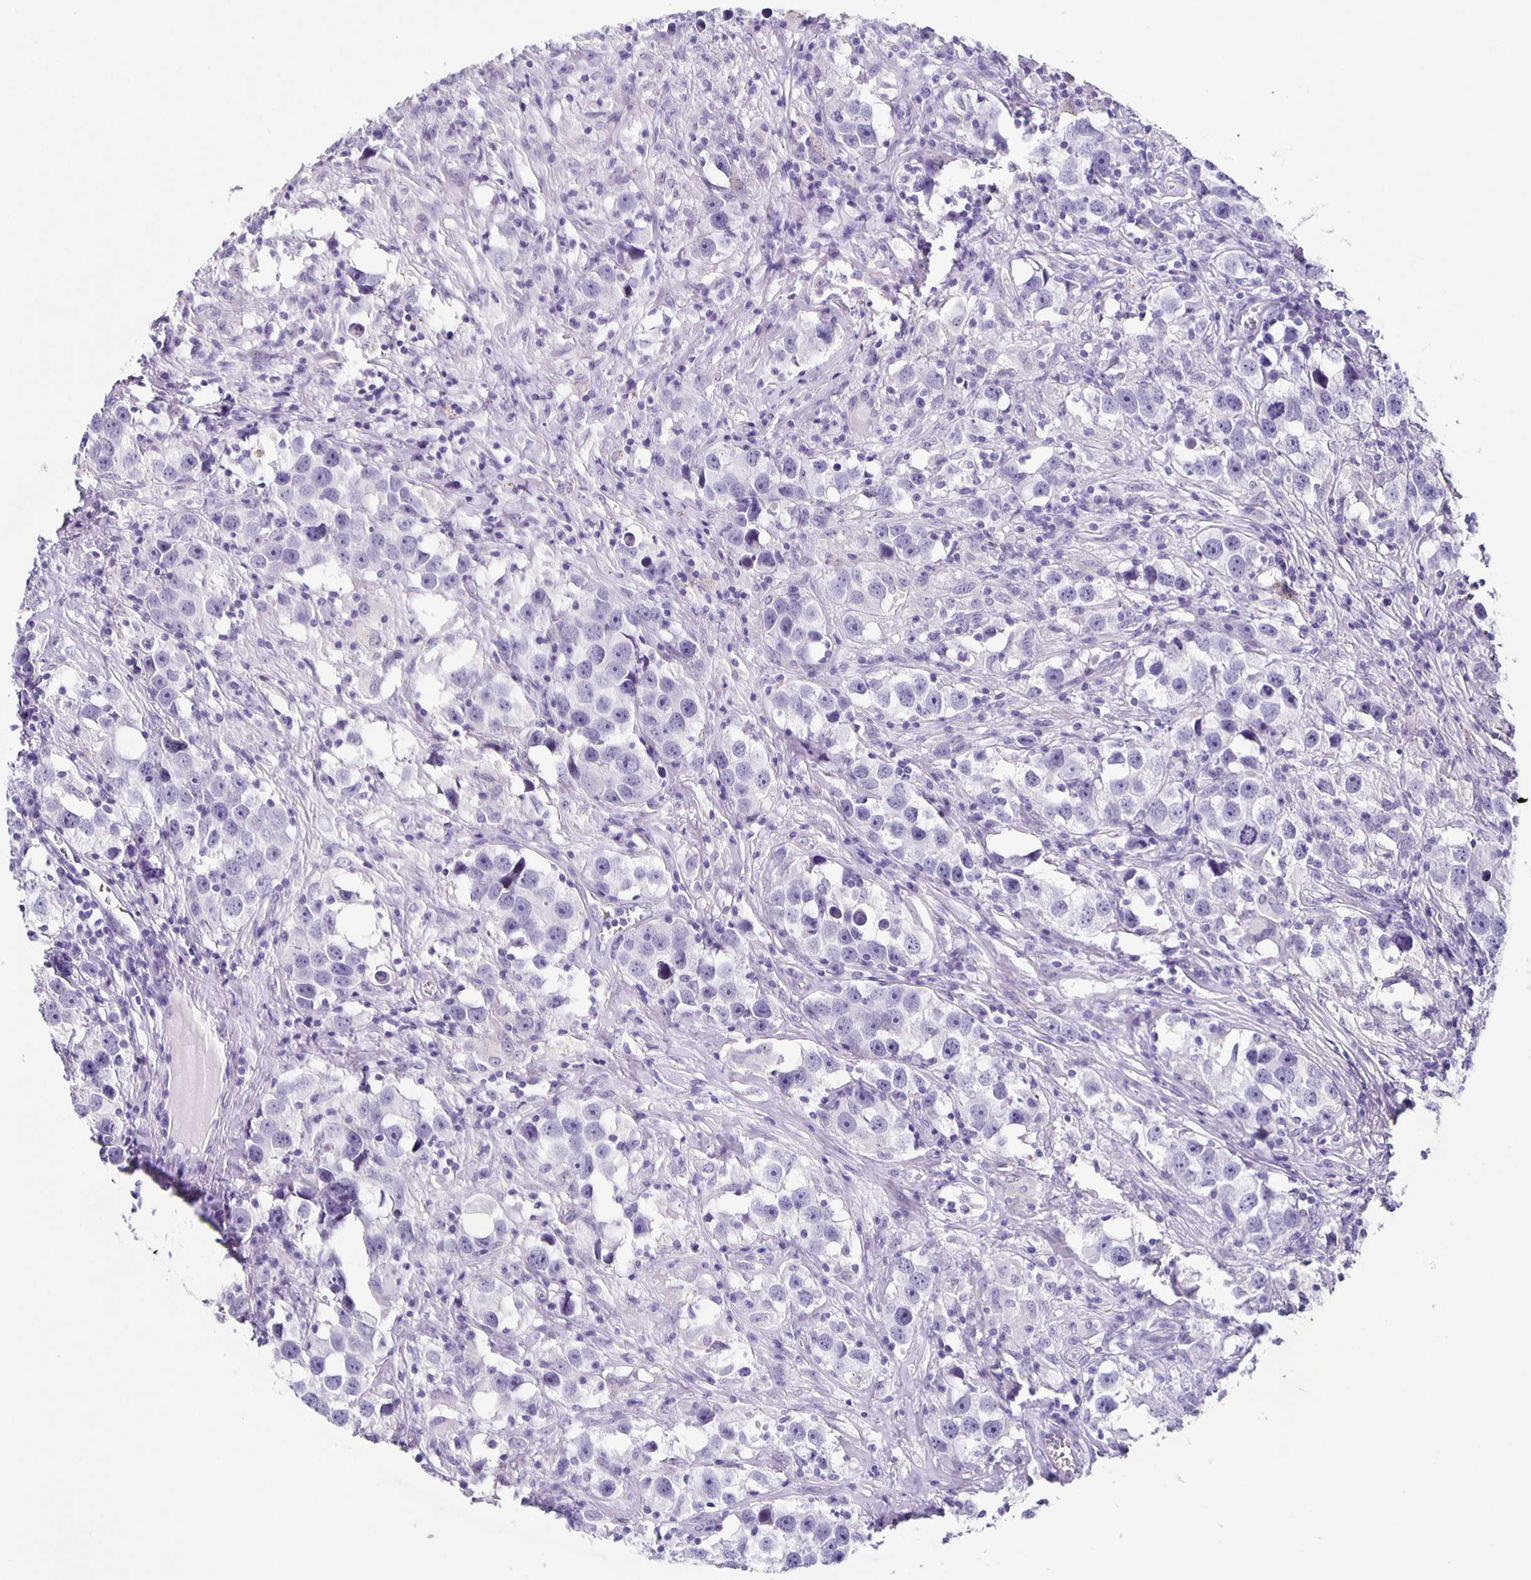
{"staining": {"intensity": "negative", "quantity": "none", "location": "none"}, "tissue": "testis cancer", "cell_type": "Tumor cells", "image_type": "cancer", "snomed": [{"axis": "morphology", "description": "Seminoma, NOS"}, {"axis": "topography", "description": "Testis"}], "caption": "Immunohistochemical staining of human testis cancer shows no significant staining in tumor cells. The staining is performed using DAB (3,3'-diaminobenzidine) brown chromogen with nuclei counter-stained in using hematoxylin.", "gene": "CARNS1", "patient": {"sex": "male", "age": 49}}